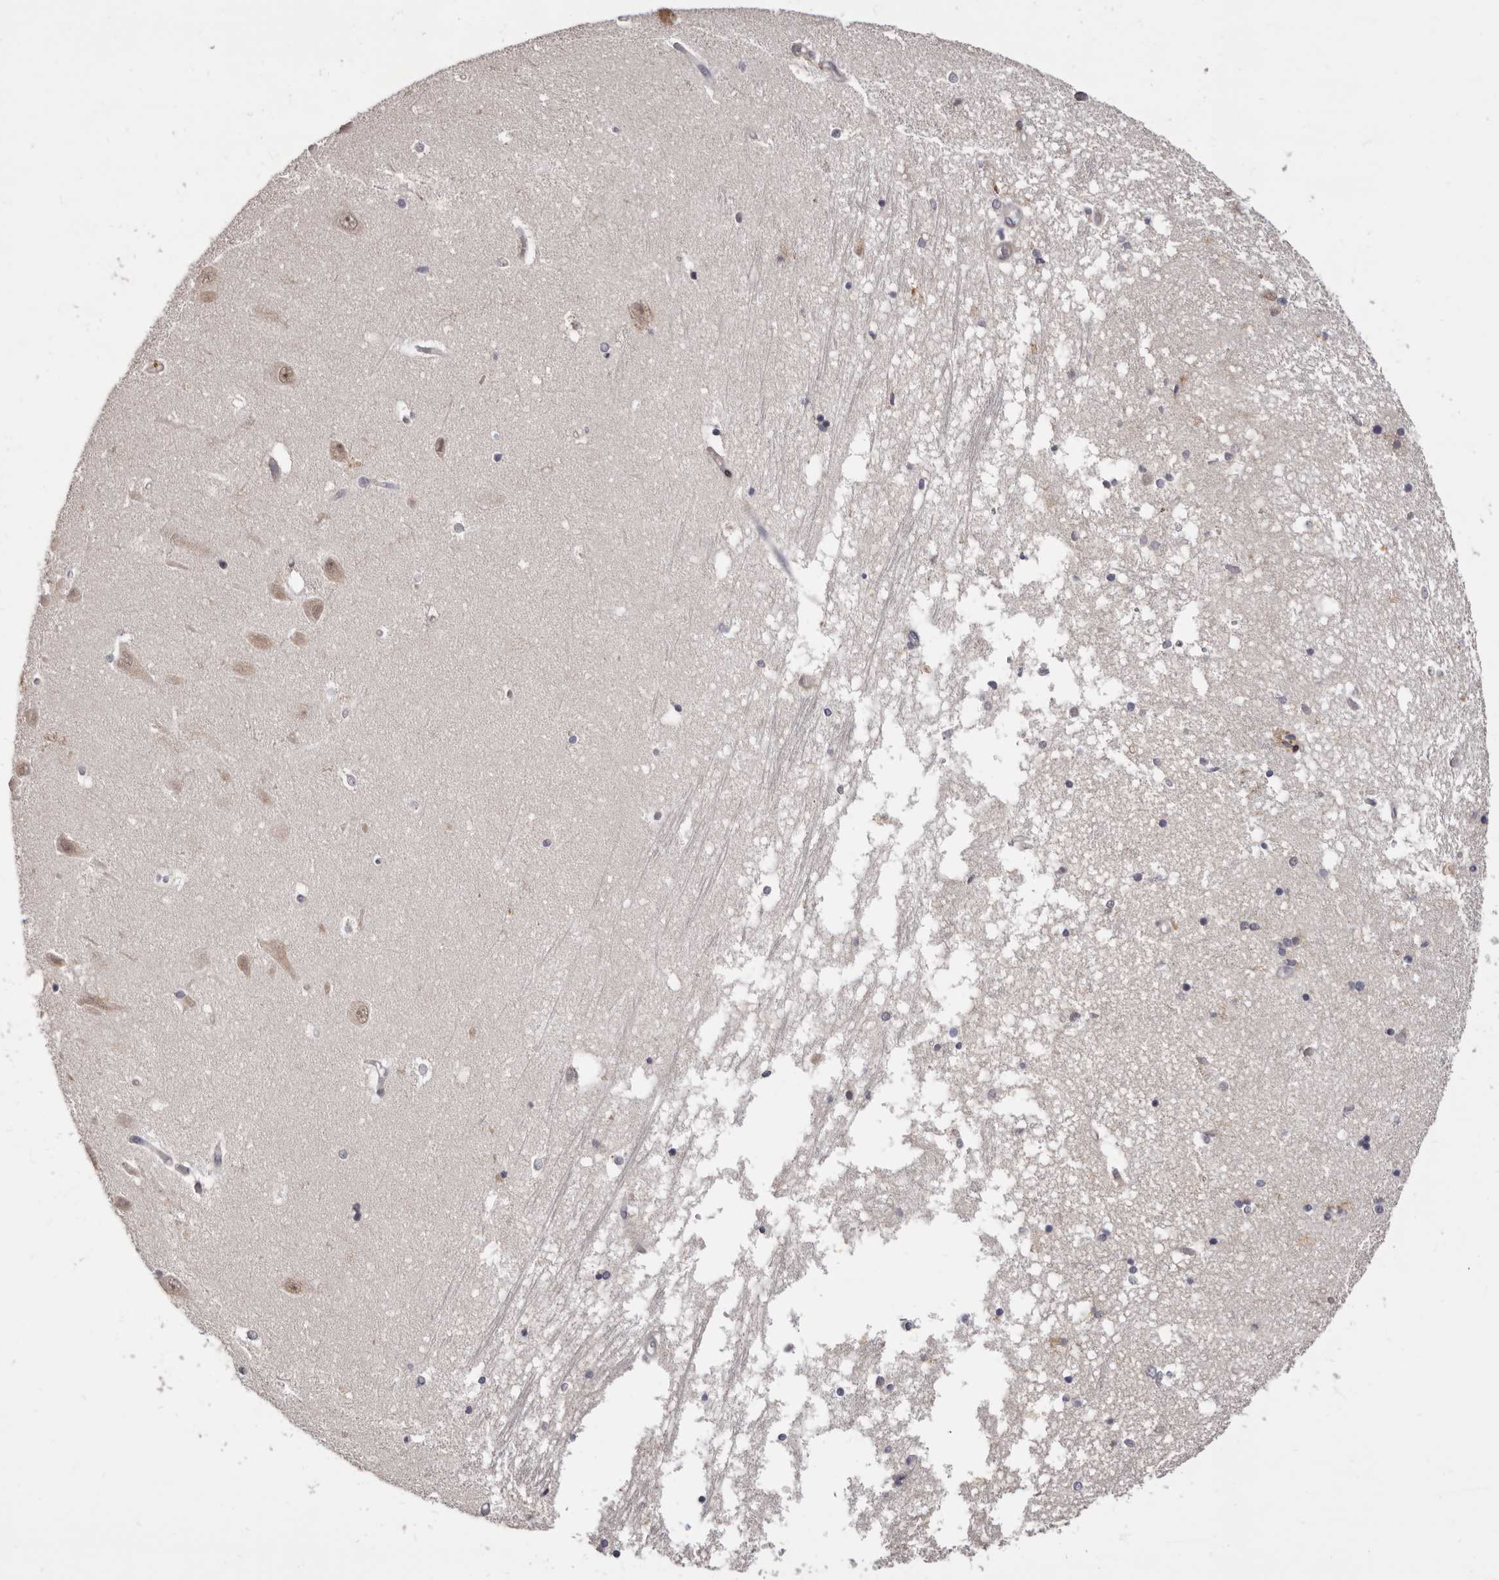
{"staining": {"intensity": "negative", "quantity": "none", "location": "none"}, "tissue": "hippocampus", "cell_type": "Glial cells", "image_type": "normal", "snomed": [{"axis": "morphology", "description": "Normal tissue, NOS"}, {"axis": "topography", "description": "Hippocampus"}], "caption": "High magnification brightfield microscopy of unremarkable hippocampus stained with DAB (3,3'-diaminobenzidine) (brown) and counterstained with hematoxylin (blue): glial cells show no significant expression. Nuclei are stained in blue.", "gene": "ZNF326", "patient": {"sex": "male", "age": 45}}